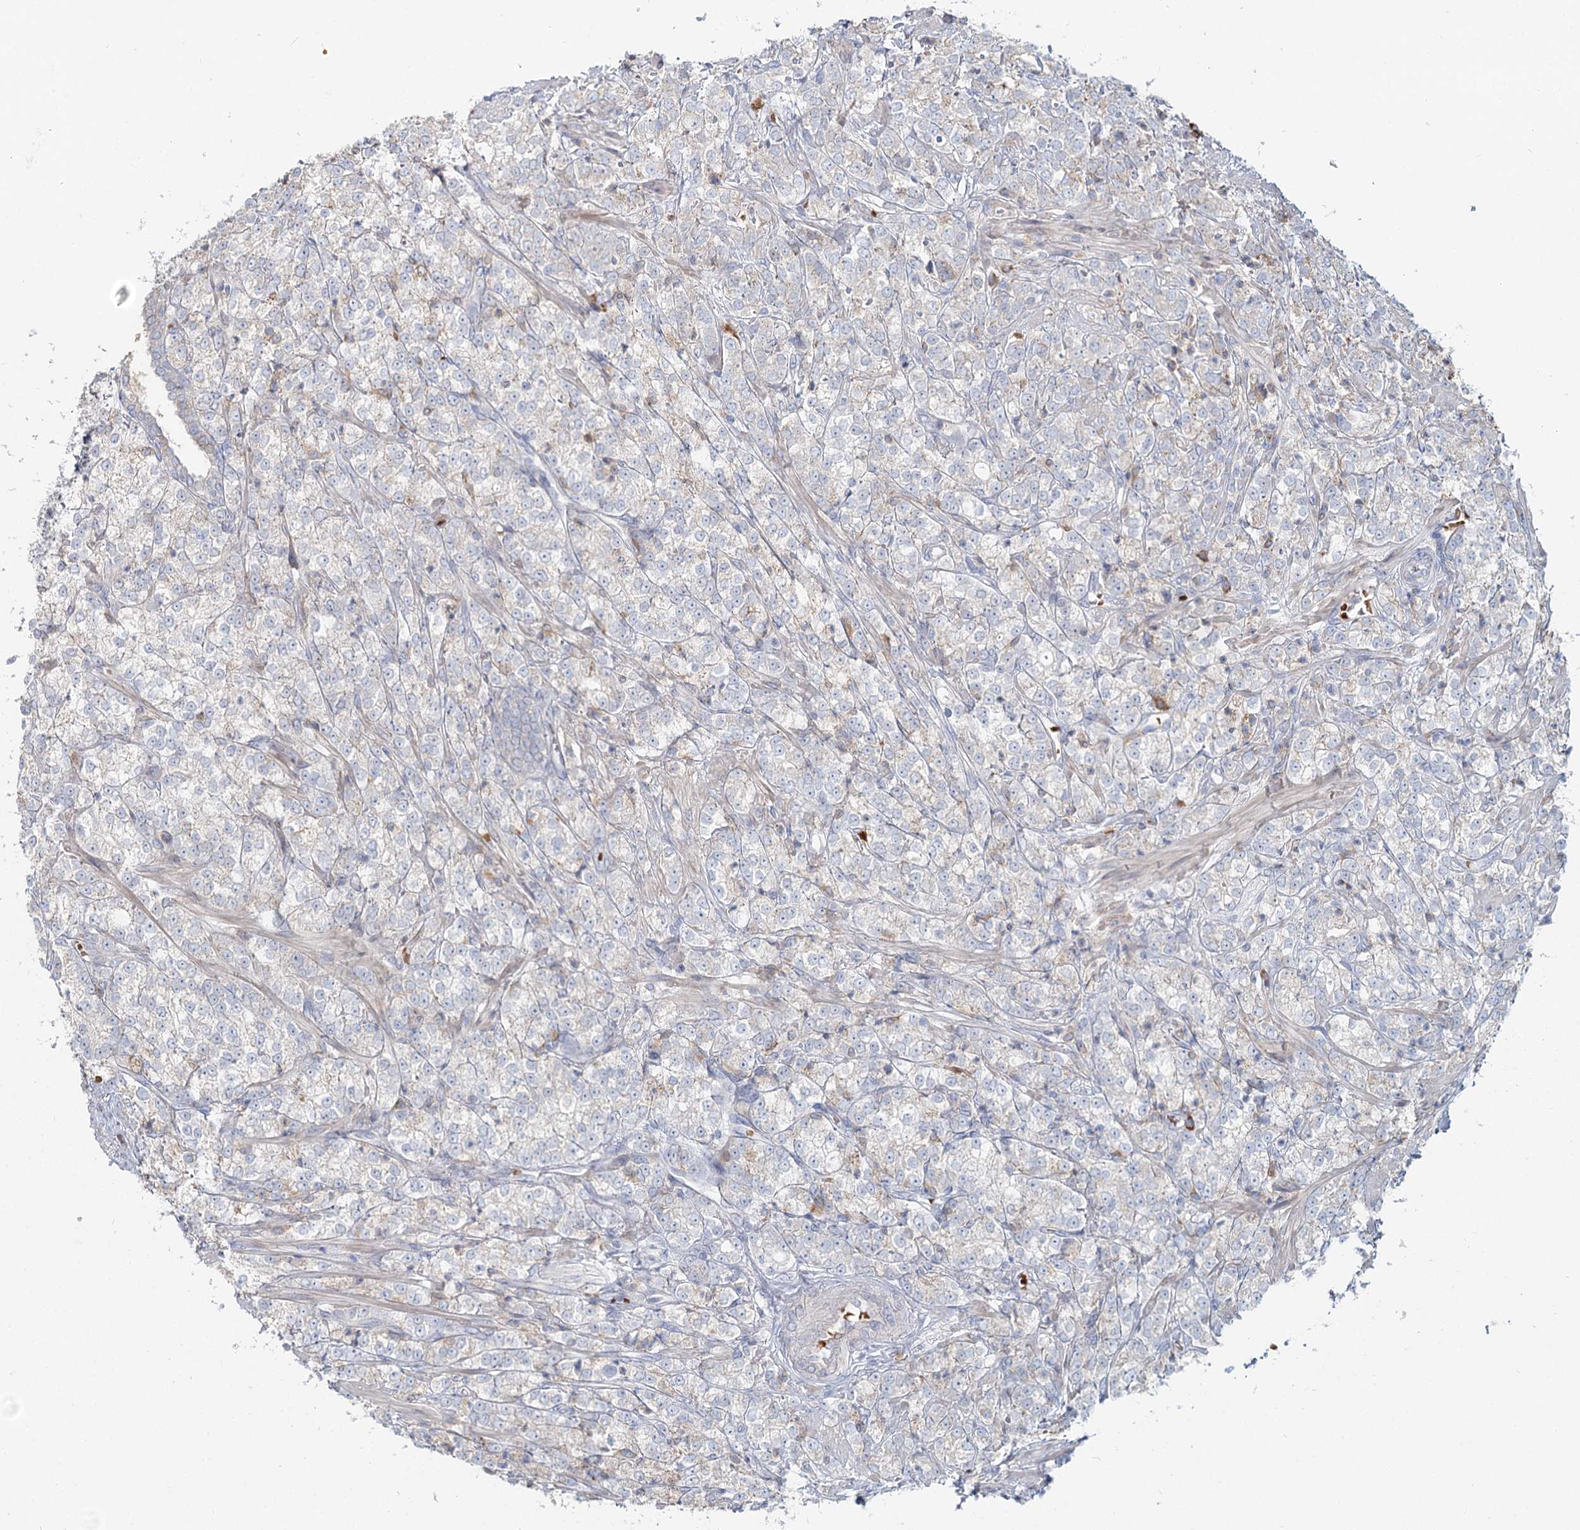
{"staining": {"intensity": "negative", "quantity": "none", "location": "none"}, "tissue": "prostate cancer", "cell_type": "Tumor cells", "image_type": "cancer", "snomed": [{"axis": "morphology", "description": "Adenocarcinoma, High grade"}, {"axis": "topography", "description": "Prostate"}], "caption": "The image demonstrates no significant staining in tumor cells of prostate adenocarcinoma (high-grade). (Brightfield microscopy of DAB IHC at high magnification).", "gene": "ANKRD16", "patient": {"sex": "male", "age": 69}}